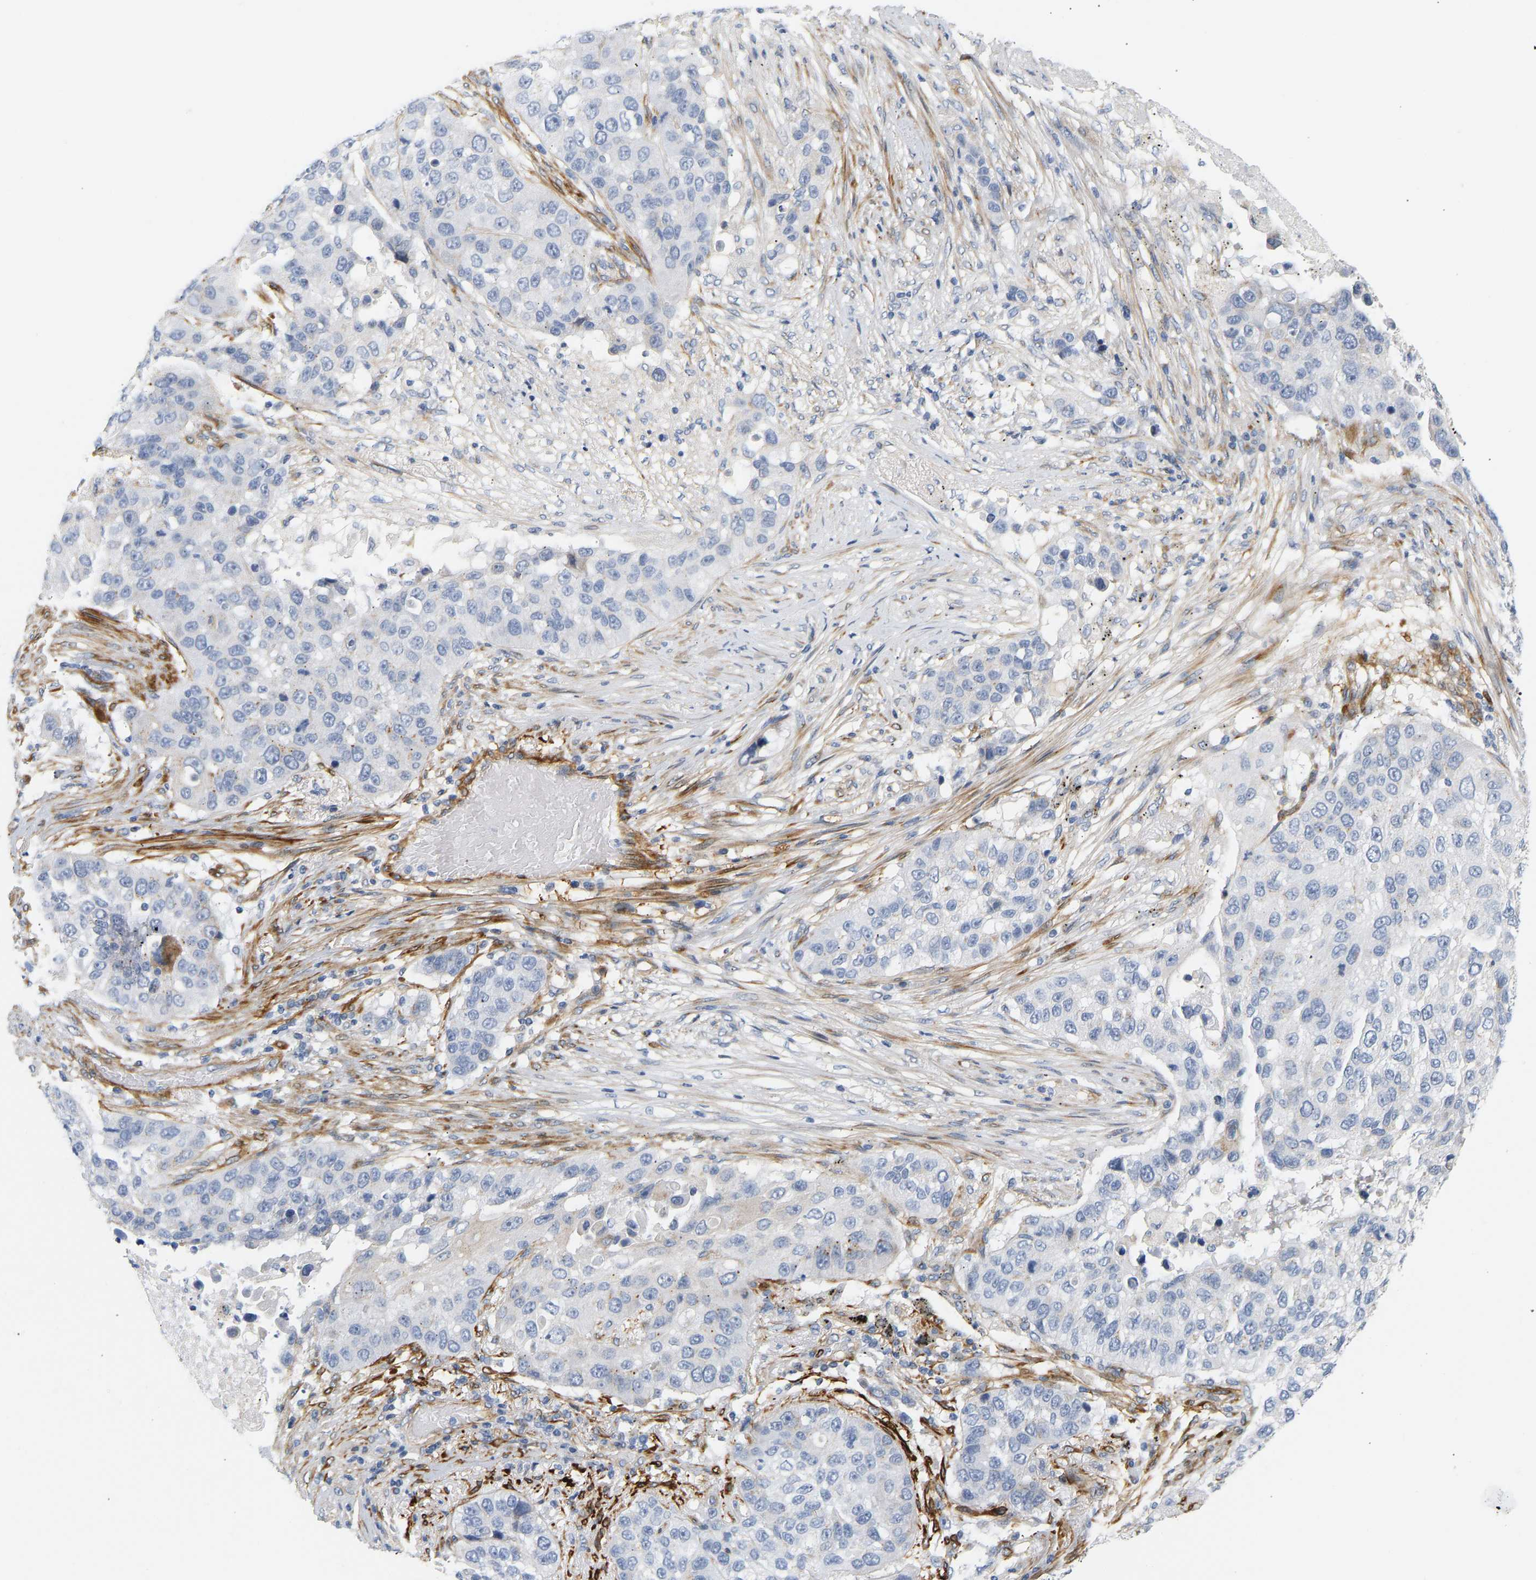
{"staining": {"intensity": "negative", "quantity": "none", "location": "none"}, "tissue": "lung cancer", "cell_type": "Tumor cells", "image_type": "cancer", "snomed": [{"axis": "morphology", "description": "Squamous cell carcinoma, NOS"}, {"axis": "topography", "description": "Lung"}], "caption": "Histopathology image shows no protein expression in tumor cells of lung cancer (squamous cell carcinoma) tissue.", "gene": "SLC30A7", "patient": {"sex": "male", "age": 57}}